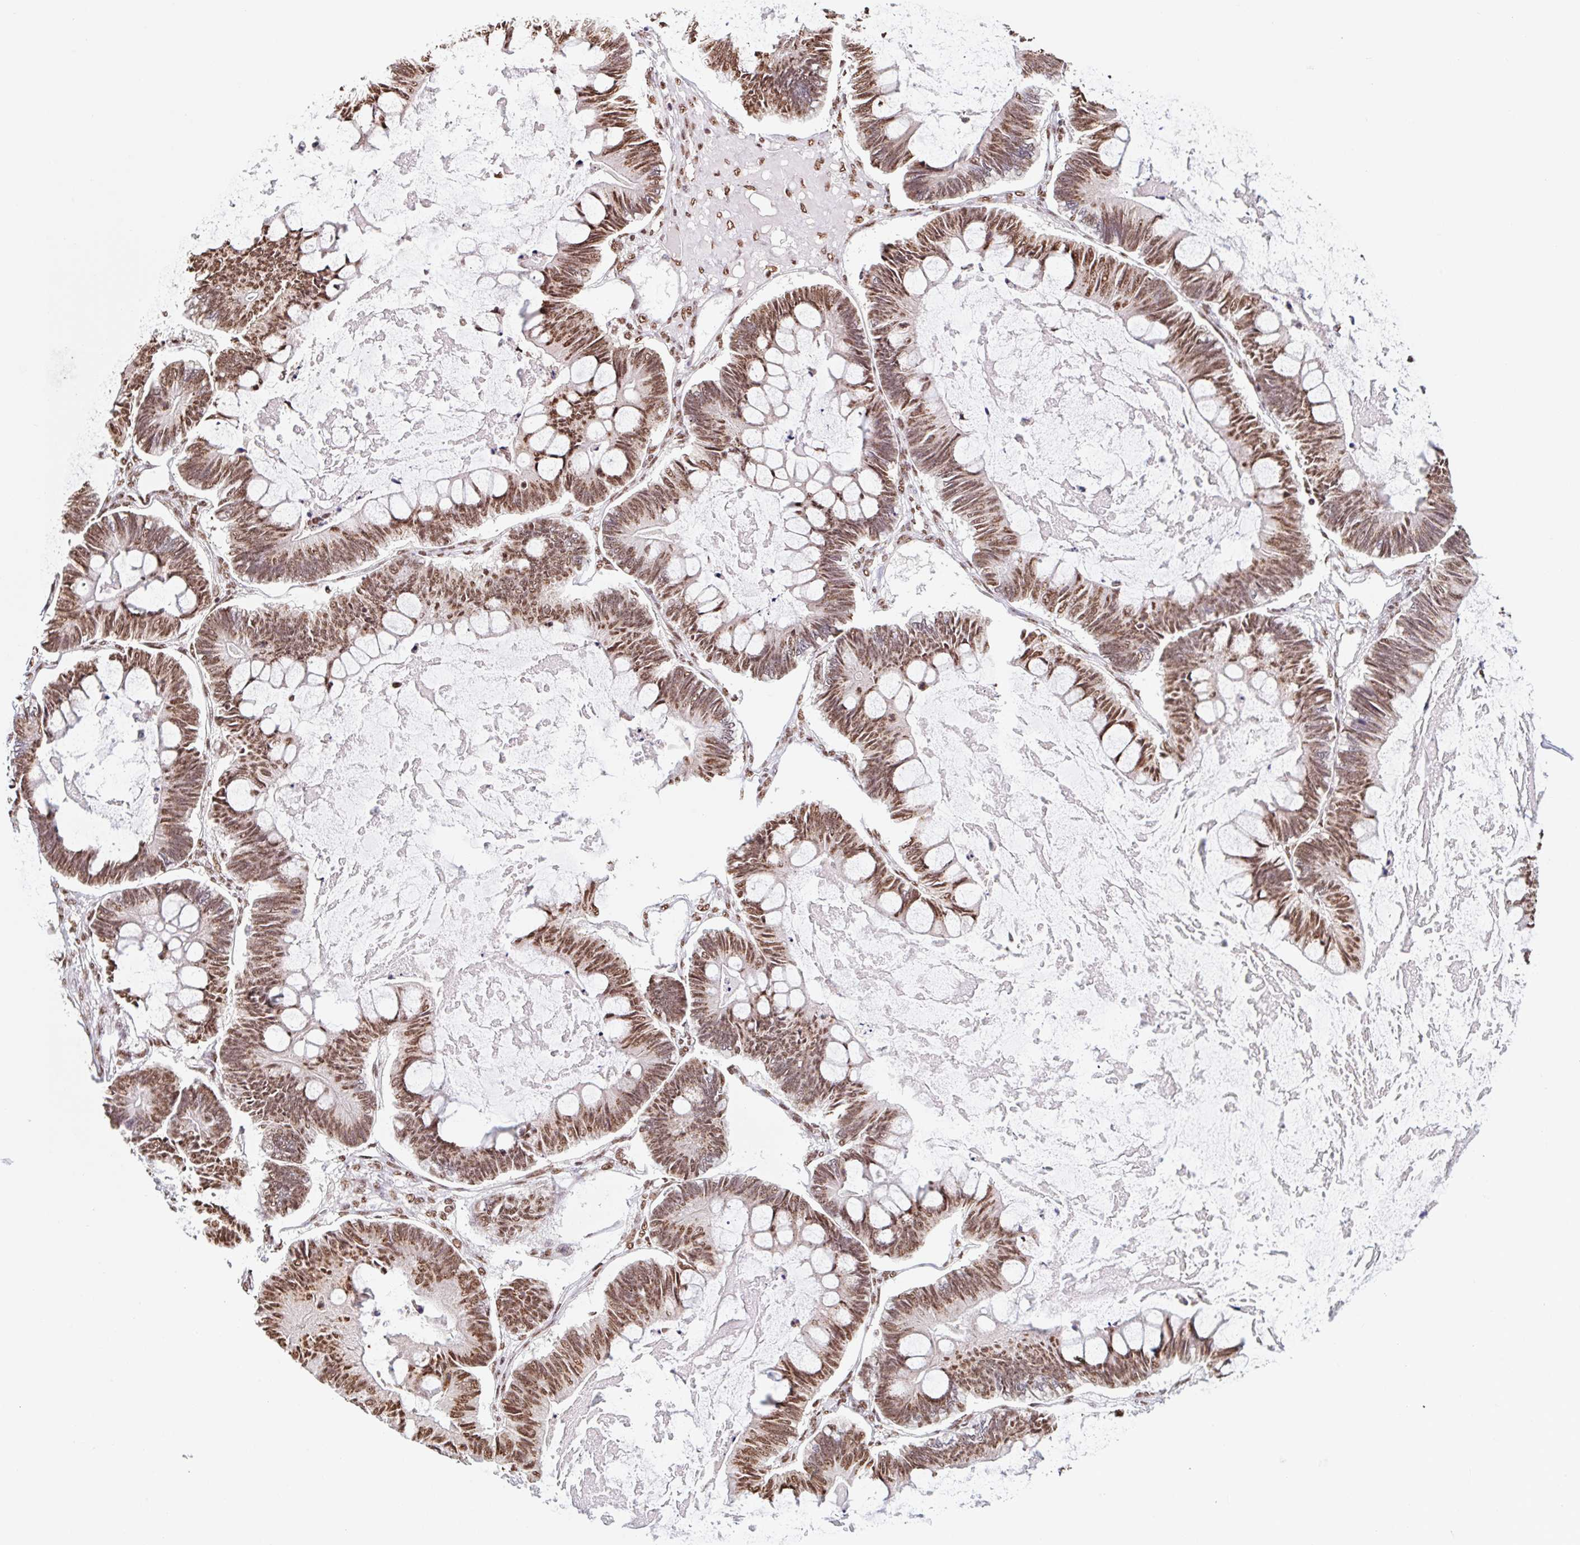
{"staining": {"intensity": "moderate", "quantity": ">75%", "location": "nuclear"}, "tissue": "ovarian cancer", "cell_type": "Tumor cells", "image_type": "cancer", "snomed": [{"axis": "morphology", "description": "Cystadenocarcinoma, mucinous, NOS"}, {"axis": "topography", "description": "Ovary"}], "caption": "IHC micrograph of human mucinous cystadenocarcinoma (ovarian) stained for a protein (brown), which displays medium levels of moderate nuclear positivity in approximately >75% of tumor cells.", "gene": "BICRA", "patient": {"sex": "female", "age": 61}}